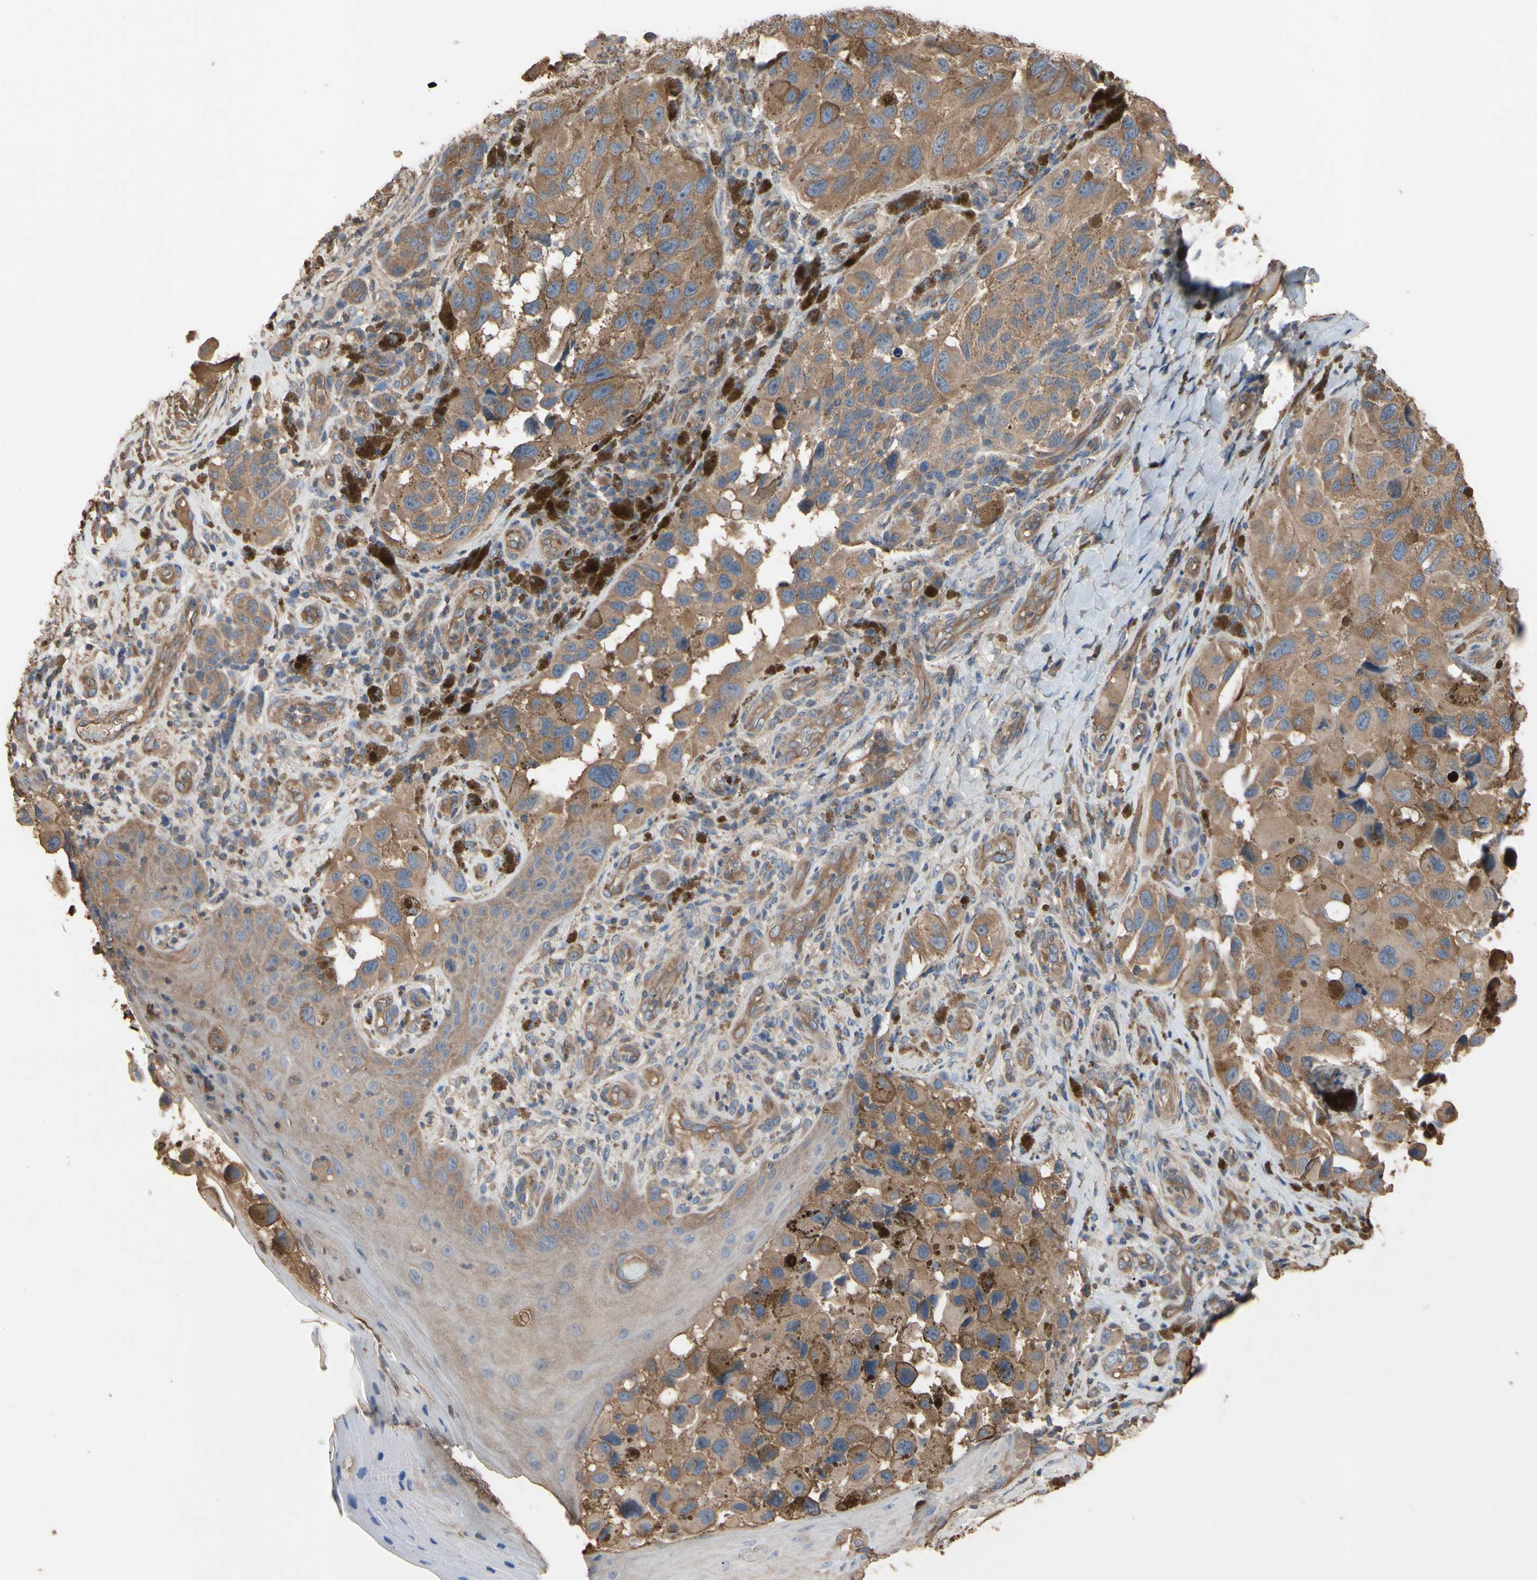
{"staining": {"intensity": "moderate", "quantity": ">75%", "location": "cytoplasmic/membranous"}, "tissue": "melanoma", "cell_type": "Tumor cells", "image_type": "cancer", "snomed": [{"axis": "morphology", "description": "Malignant melanoma, NOS"}, {"axis": "topography", "description": "Skin"}], "caption": "About >75% of tumor cells in melanoma exhibit moderate cytoplasmic/membranous protein expression as visualized by brown immunohistochemical staining.", "gene": "PDZK1", "patient": {"sex": "female", "age": 73}}